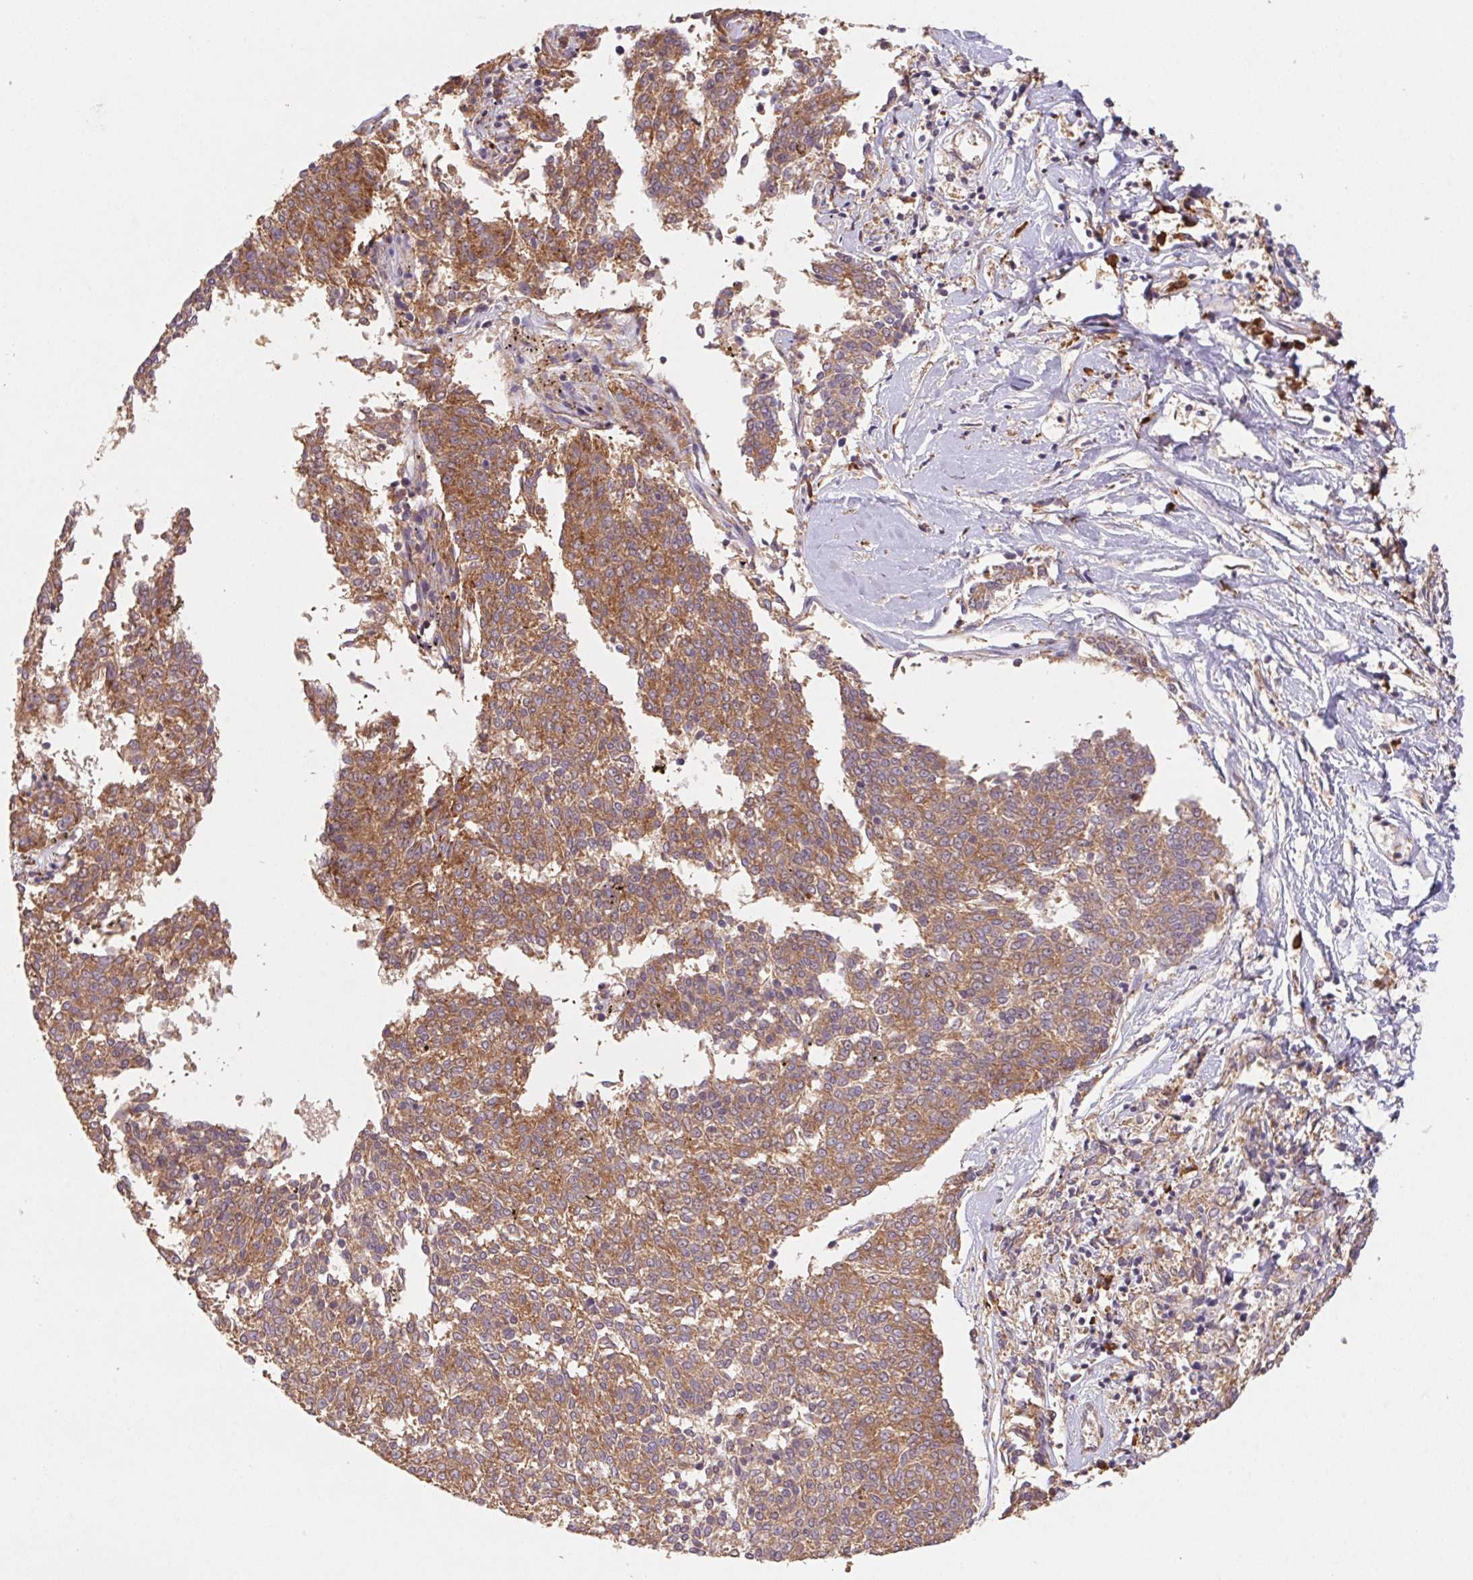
{"staining": {"intensity": "moderate", "quantity": ">75%", "location": "cytoplasmic/membranous"}, "tissue": "melanoma", "cell_type": "Tumor cells", "image_type": "cancer", "snomed": [{"axis": "morphology", "description": "Malignant melanoma, NOS"}, {"axis": "topography", "description": "Skin"}], "caption": "Malignant melanoma stained for a protein displays moderate cytoplasmic/membranous positivity in tumor cells. Using DAB (brown) and hematoxylin (blue) stains, captured at high magnification using brightfield microscopy.", "gene": "RPL27A", "patient": {"sex": "female", "age": 72}}